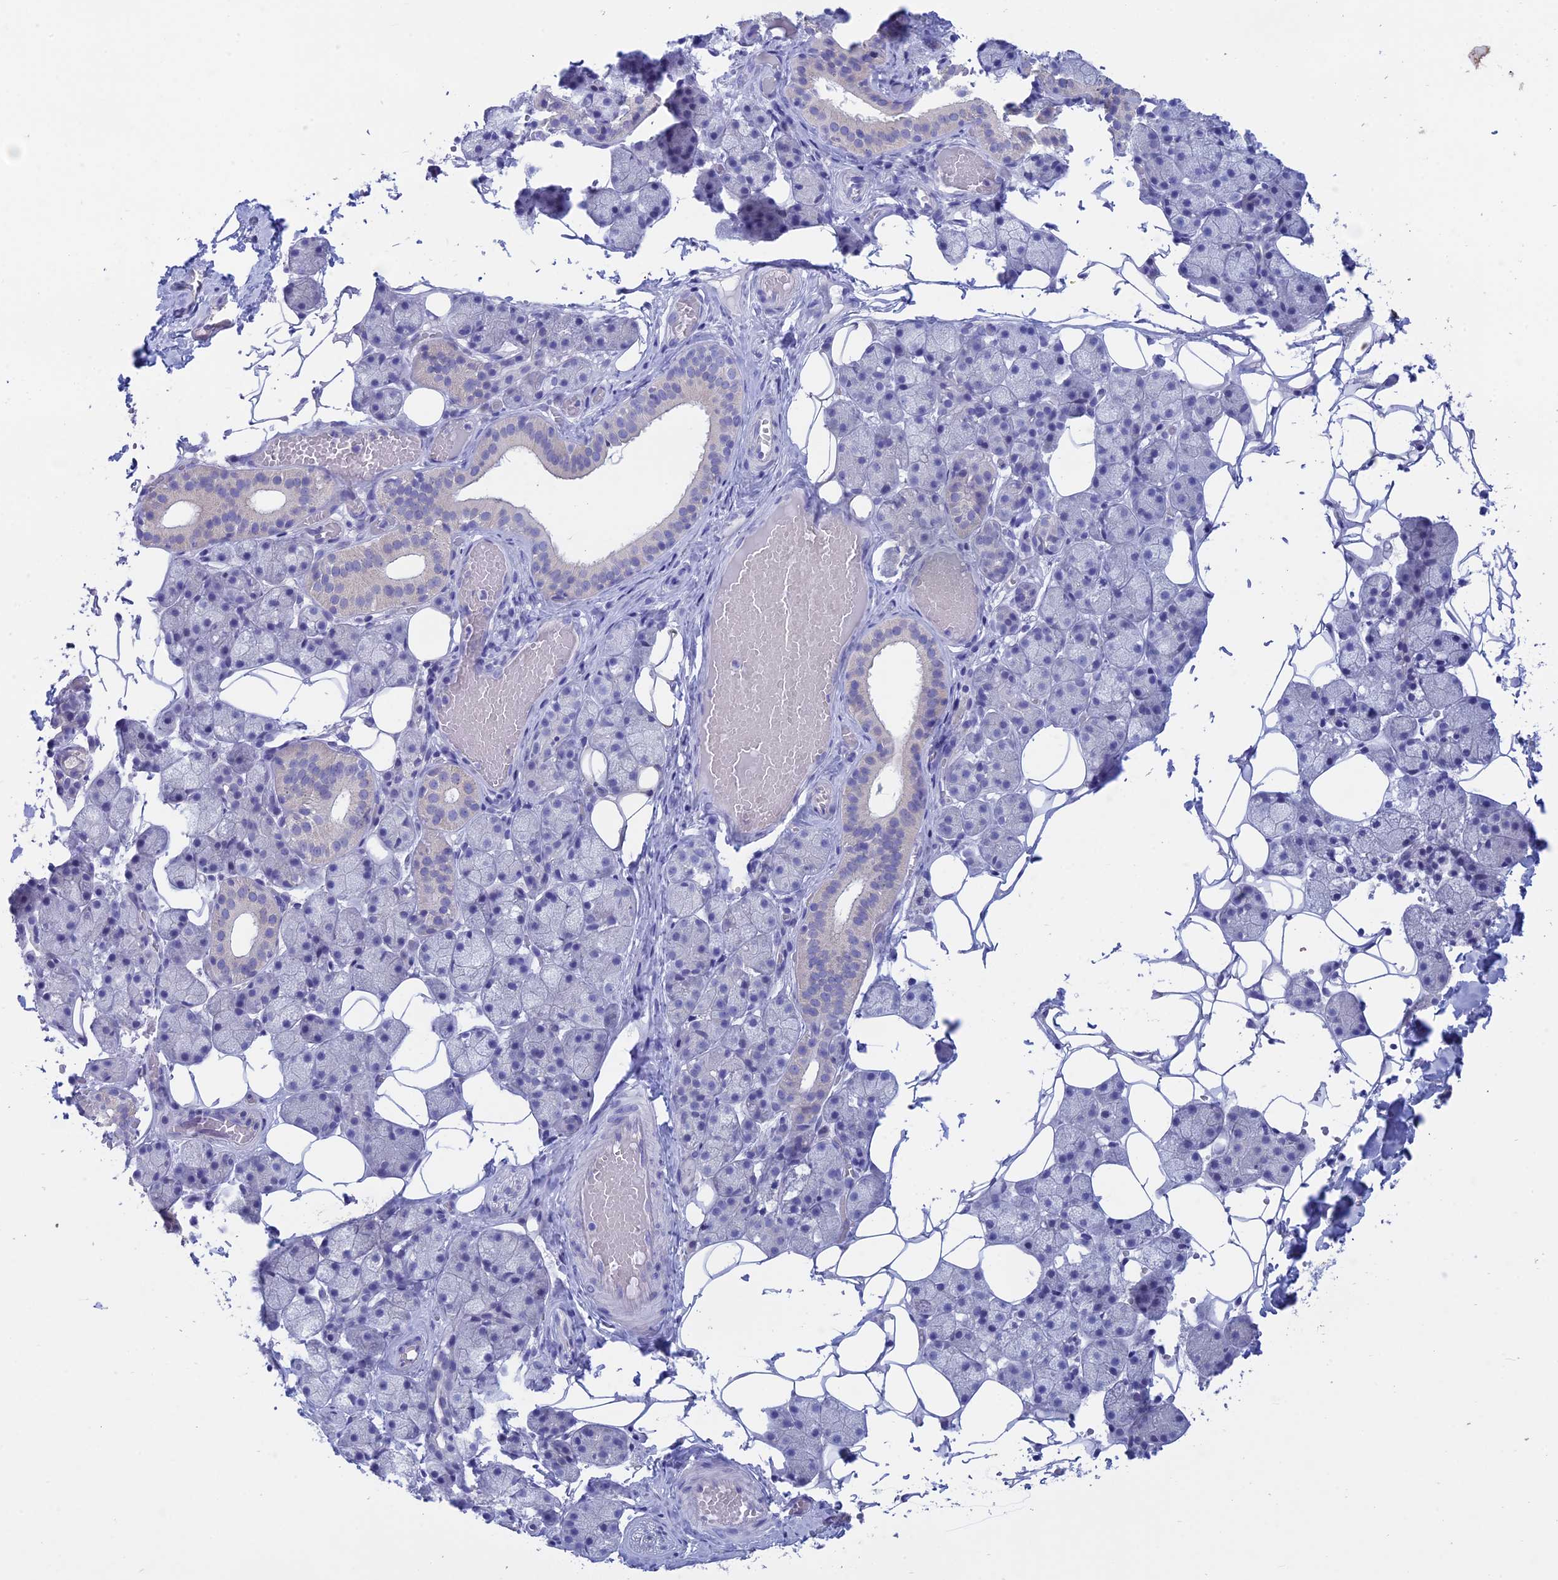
{"staining": {"intensity": "negative", "quantity": "none", "location": "none"}, "tissue": "salivary gland", "cell_type": "Glandular cells", "image_type": "normal", "snomed": [{"axis": "morphology", "description": "Normal tissue, NOS"}, {"axis": "topography", "description": "Salivary gland"}], "caption": "Immunohistochemical staining of normal human salivary gland reveals no significant expression in glandular cells.", "gene": "BTBD19", "patient": {"sex": "female", "age": 33}}